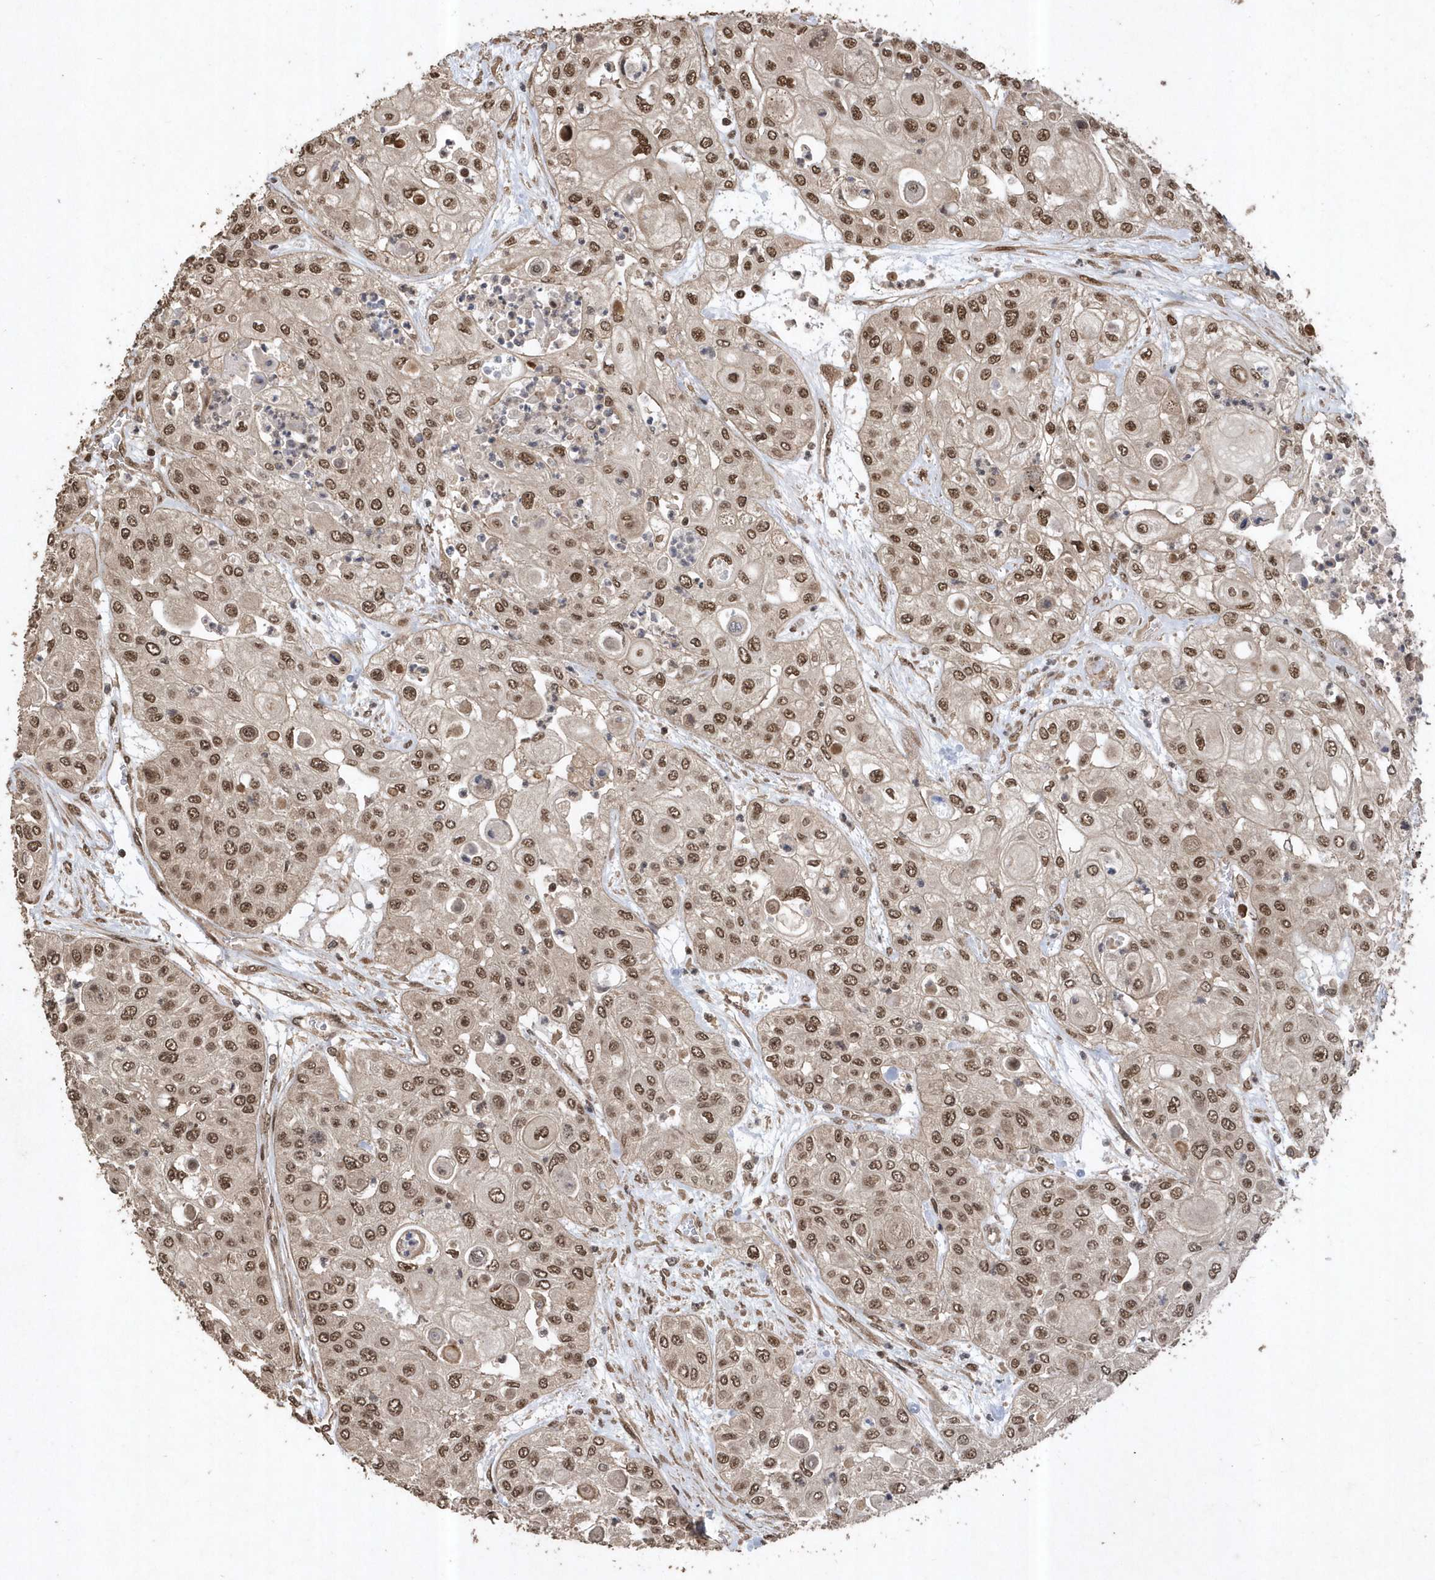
{"staining": {"intensity": "moderate", "quantity": ">75%", "location": "nuclear"}, "tissue": "urothelial cancer", "cell_type": "Tumor cells", "image_type": "cancer", "snomed": [{"axis": "morphology", "description": "Urothelial carcinoma, High grade"}, {"axis": "topography", "description": "Urinary bladder"}], "caption": "Moderate nuclear staining for a protein is seen in about >75% of tumor cells of urothelial cancer using immunohistochemistry.", "gene": "INTS12", "patient": {"sex": "female", "age": 79}}